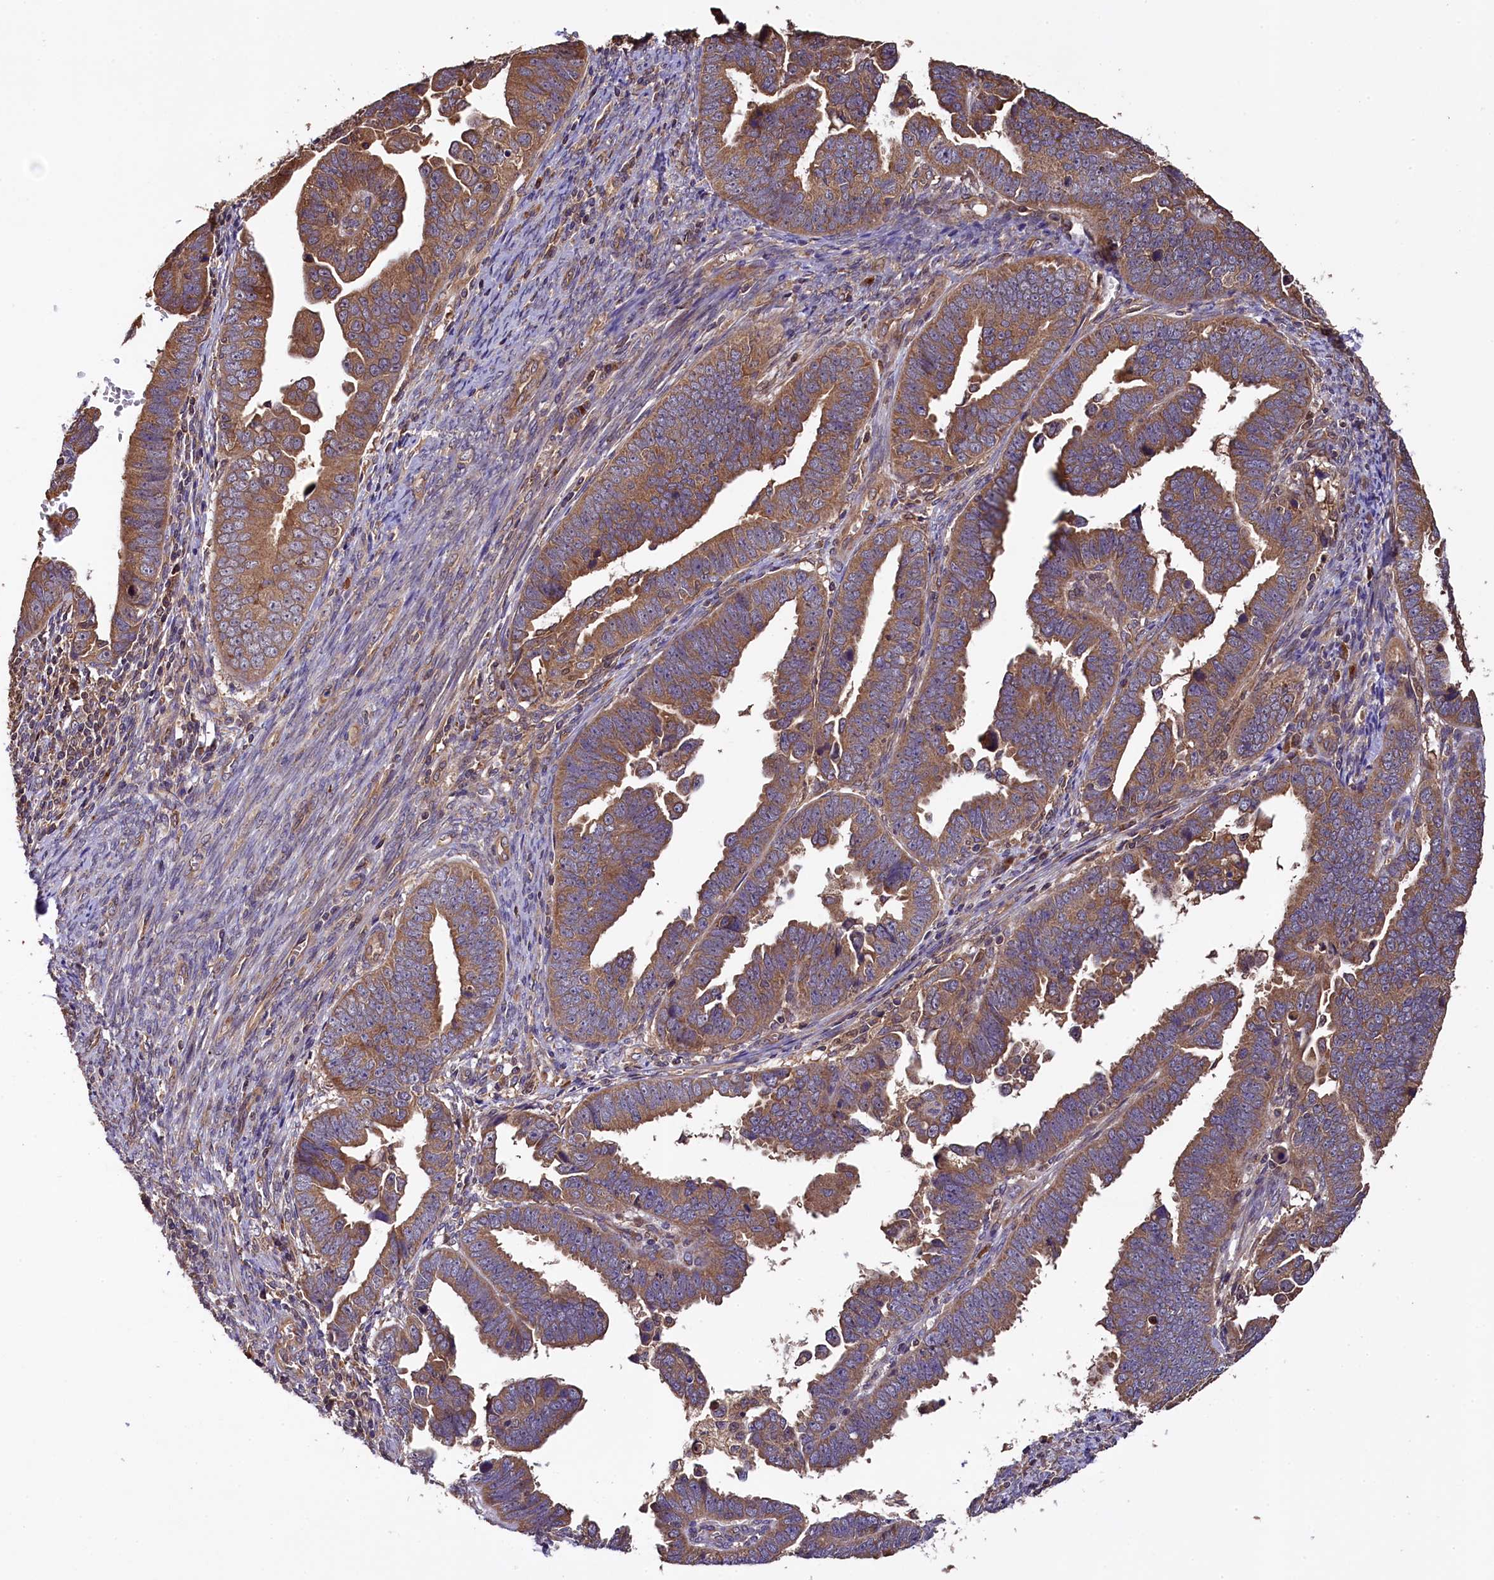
{"staining": {"intensity": "moderate", "quantity": ">75%", "location": "cytoplasmic/membranous"}, "tissue": "endometrial cancer", "cell_type": "Tumor cells", "image_type": "cancer", "snomed": [{"axis": "morphology", "description": "Adenocarcinoma, NOS"}, {"axis": "topography", "description": "Endometrium"}], "caption": "There is medium levels of moderate cytoplasmic/membranous expression in tumor cells of endometrial adenocarcinoma, as demonstrated by immunohistochemical staining (brown color).", "gene": "KLC2", "patient": {"sex": "female", "age": 75}}